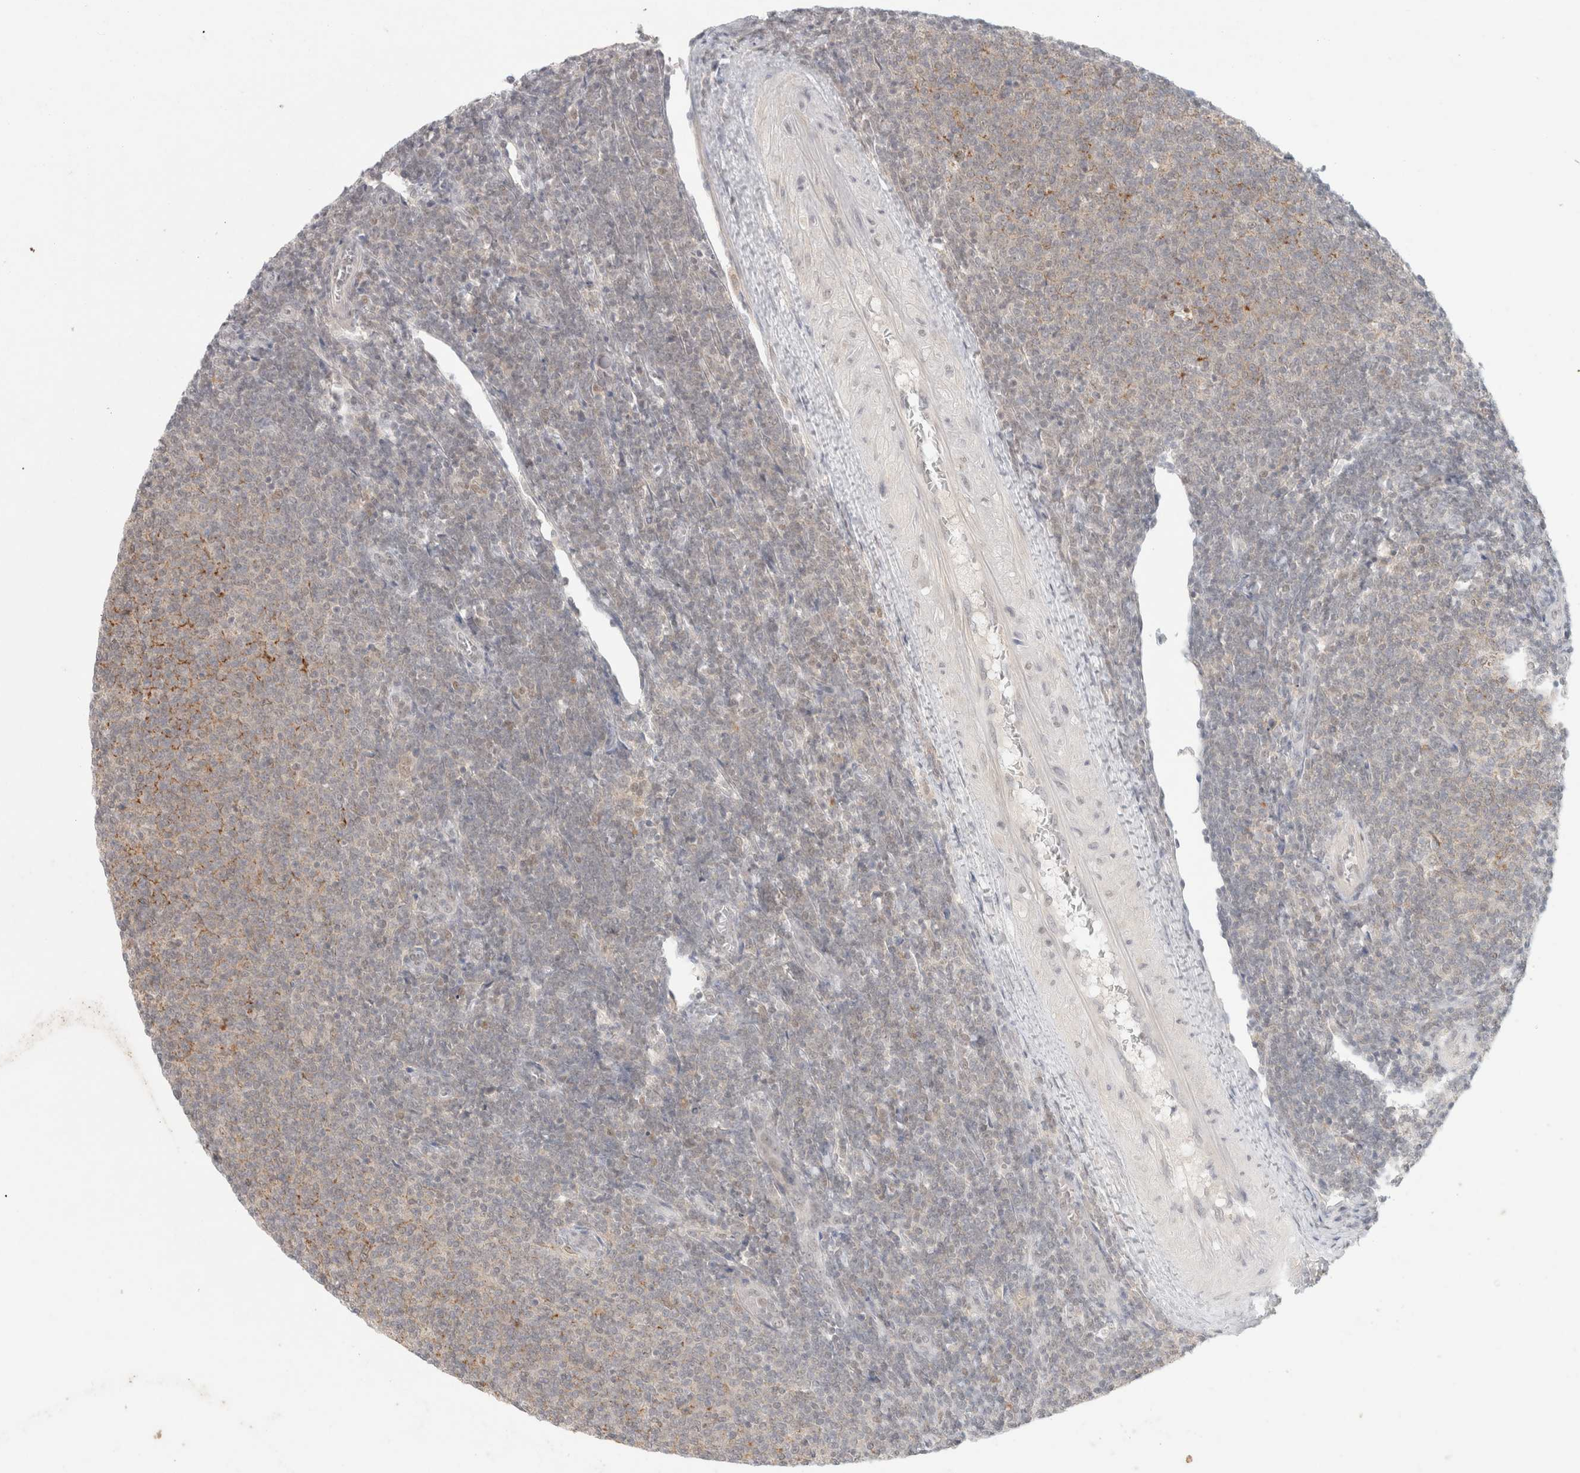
{"staining": {"intensity": "weak", "quantity": "<25%", "location": "cytoplasmic/membranous,nuclear"}, "tissue": "lymphoma", "cell_type": "Tumor cells", "image_type": "cancer", "snomed": [{"axis": "morphology", "description": "Malignant lymphoma, non-Hodgkin's type, Low grade"}, {"axis": "topography", "description": "Lymph node"}], "caption": "High power microscopy image of an IHC micrograph of lymphoma, revealing no significant expression in tumor cells.", "gene": "FBXO42", "patient": {"sex": "male", "age": 66}}